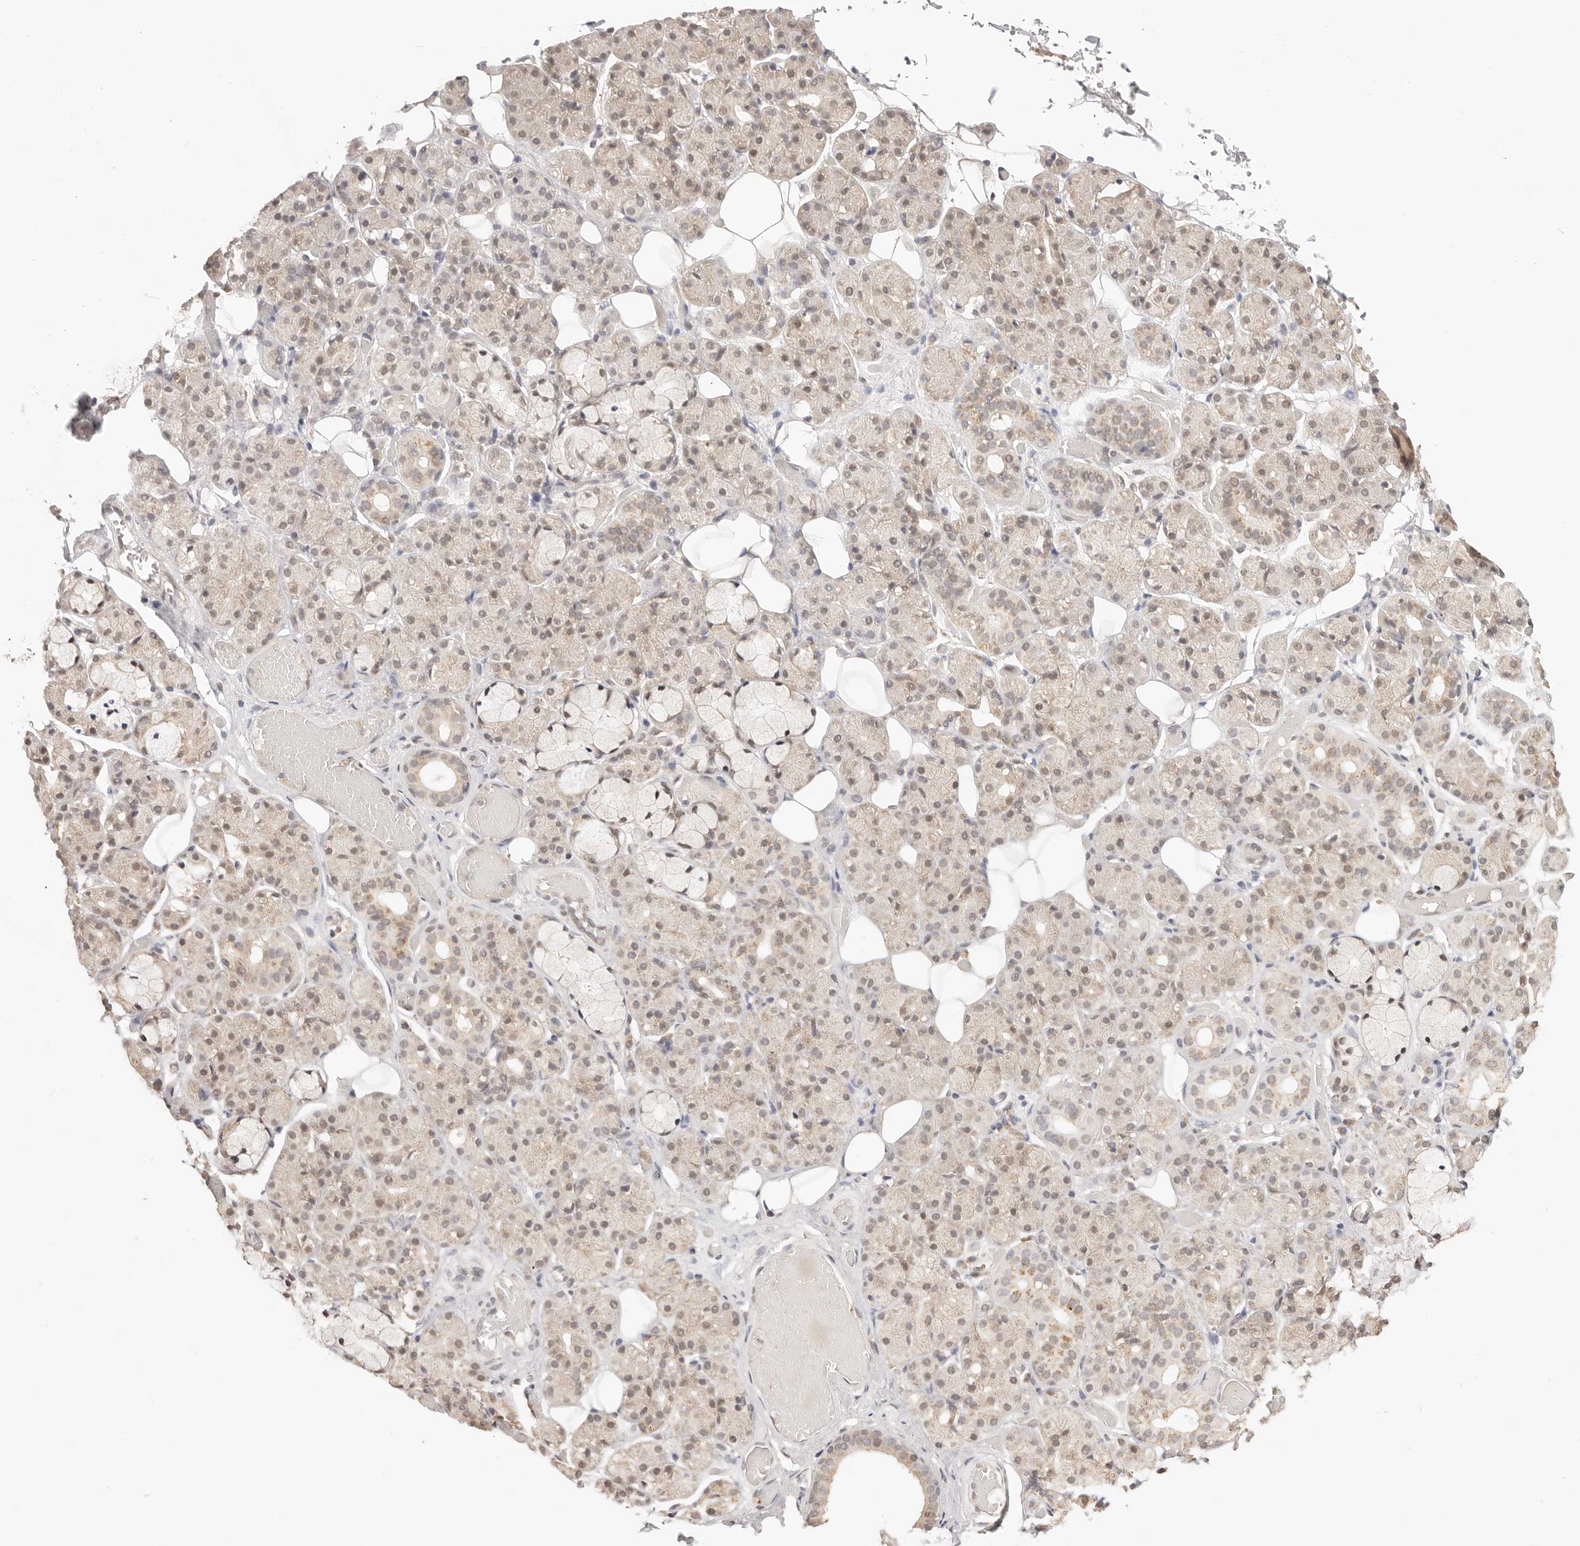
{"staining": {"intensity": "weak", "quantity": ">75%", "location": "nuclear"}, "tissue": "salivary gland", "cell_type": "Glandular cells", "image_type": "normal", "snomed": [{"axis": "morphology", "description": "Normal tissue, NOS"}, {"axis": "topography", "description": "Salivary gland"}], "caption": "The micrograph reveals immunohistochemical staining of benign salivary gland. There is weak nuclear expression is appreciated in about >75% of glandular cells.", "gene": "RFC3", "patient": {"sex": "male", "age": 63}}